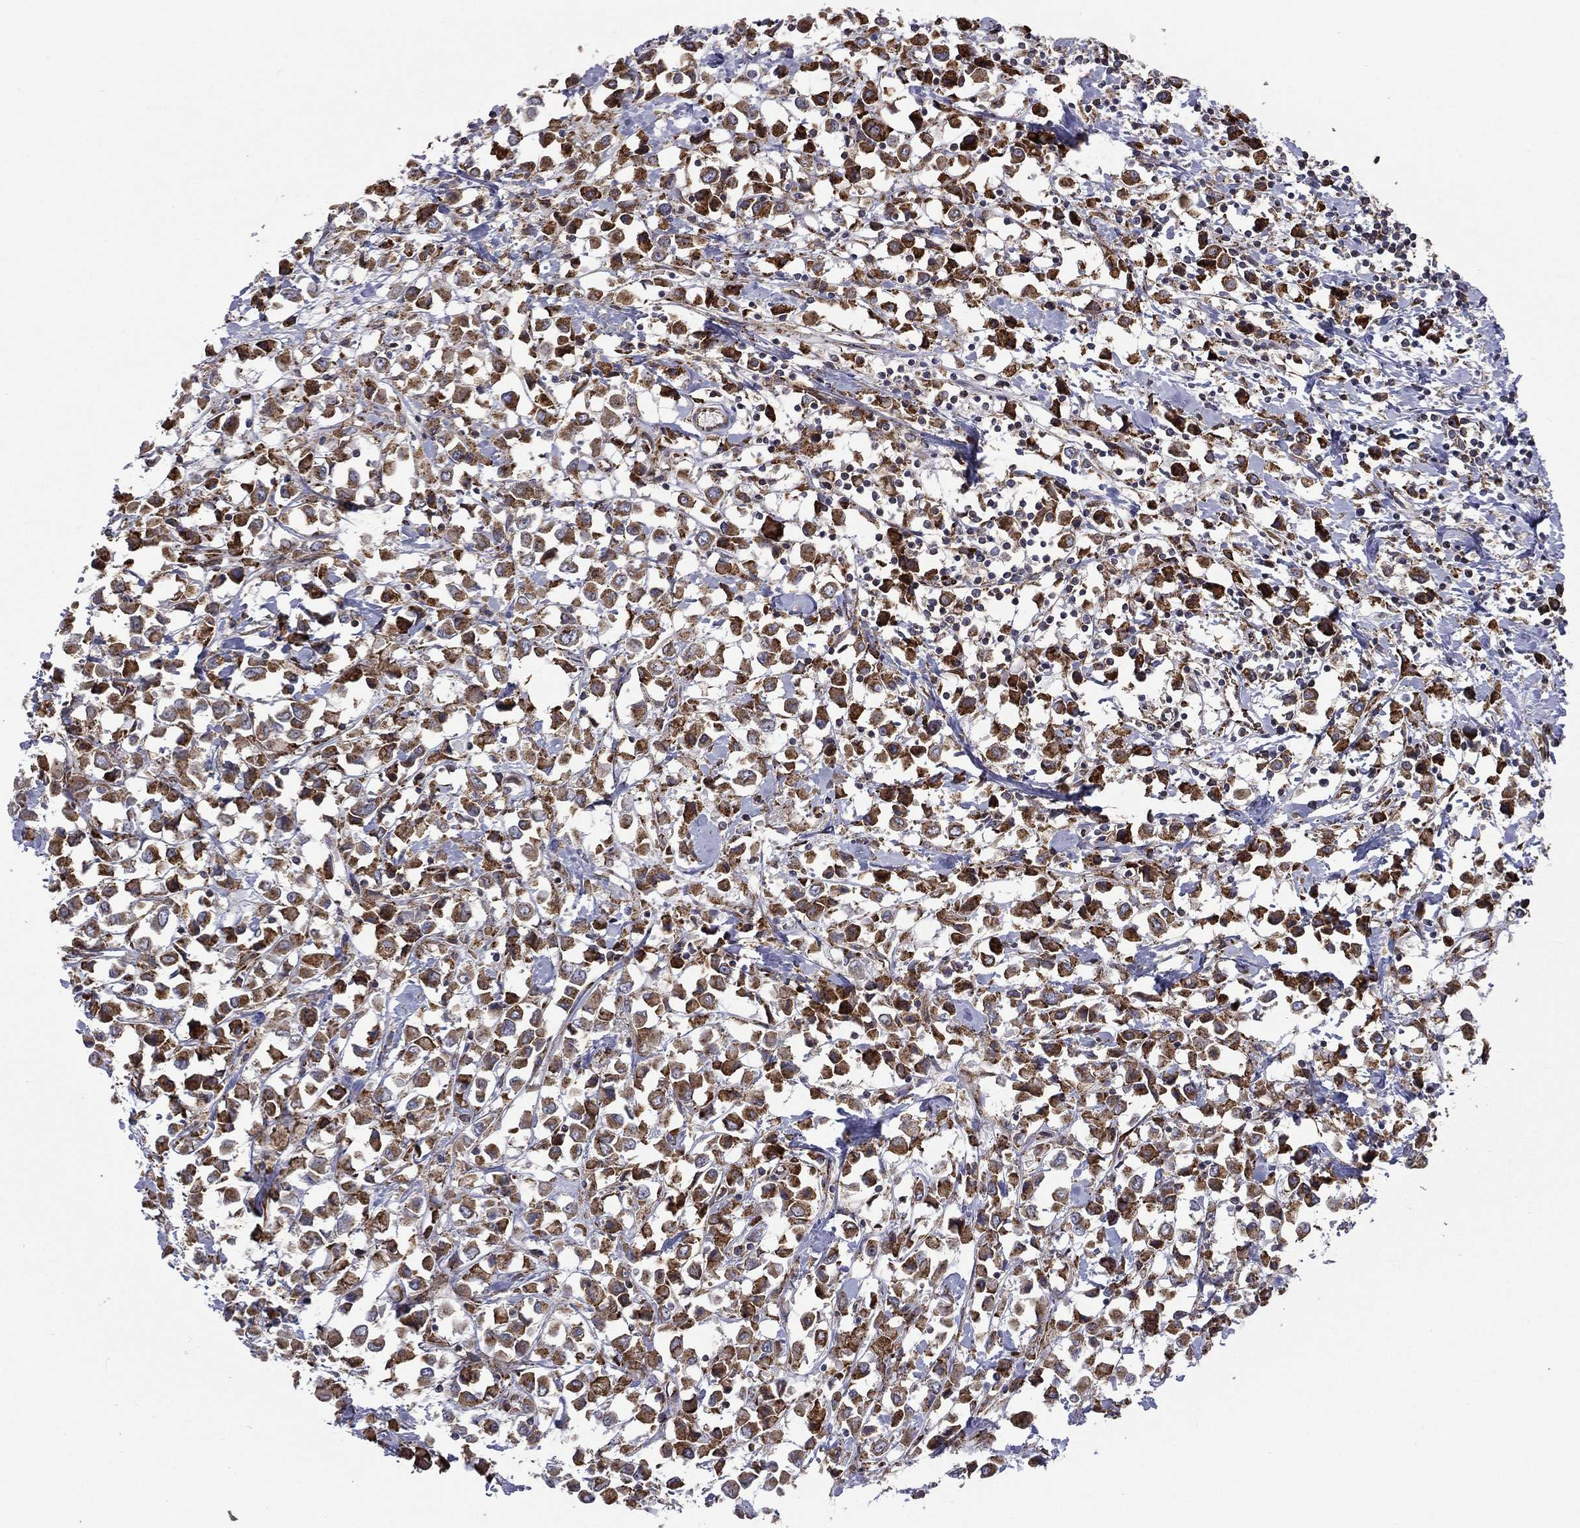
{"staining": {"intensity": "strong", "quantity": ">75%", "location": "cytoplasmic/membranous"}, "tissue": "breast cancer", "cell_type": "Tumor cells", "image_type": "cancer", "snomed": [{"axis": "morphology", "description": "Duct carcinoma"}, {"axis": "topography", "description": "Breast"}], "caption": "Immunohistochemical staining of breast cancer (invasive ductal carcinoma) displays high levels of strong cytoplasmic/membranous expression in approximately >75% of tumor cells.", "gene": "C20orf96", "patient": {"sex": "female", "age": 61}}